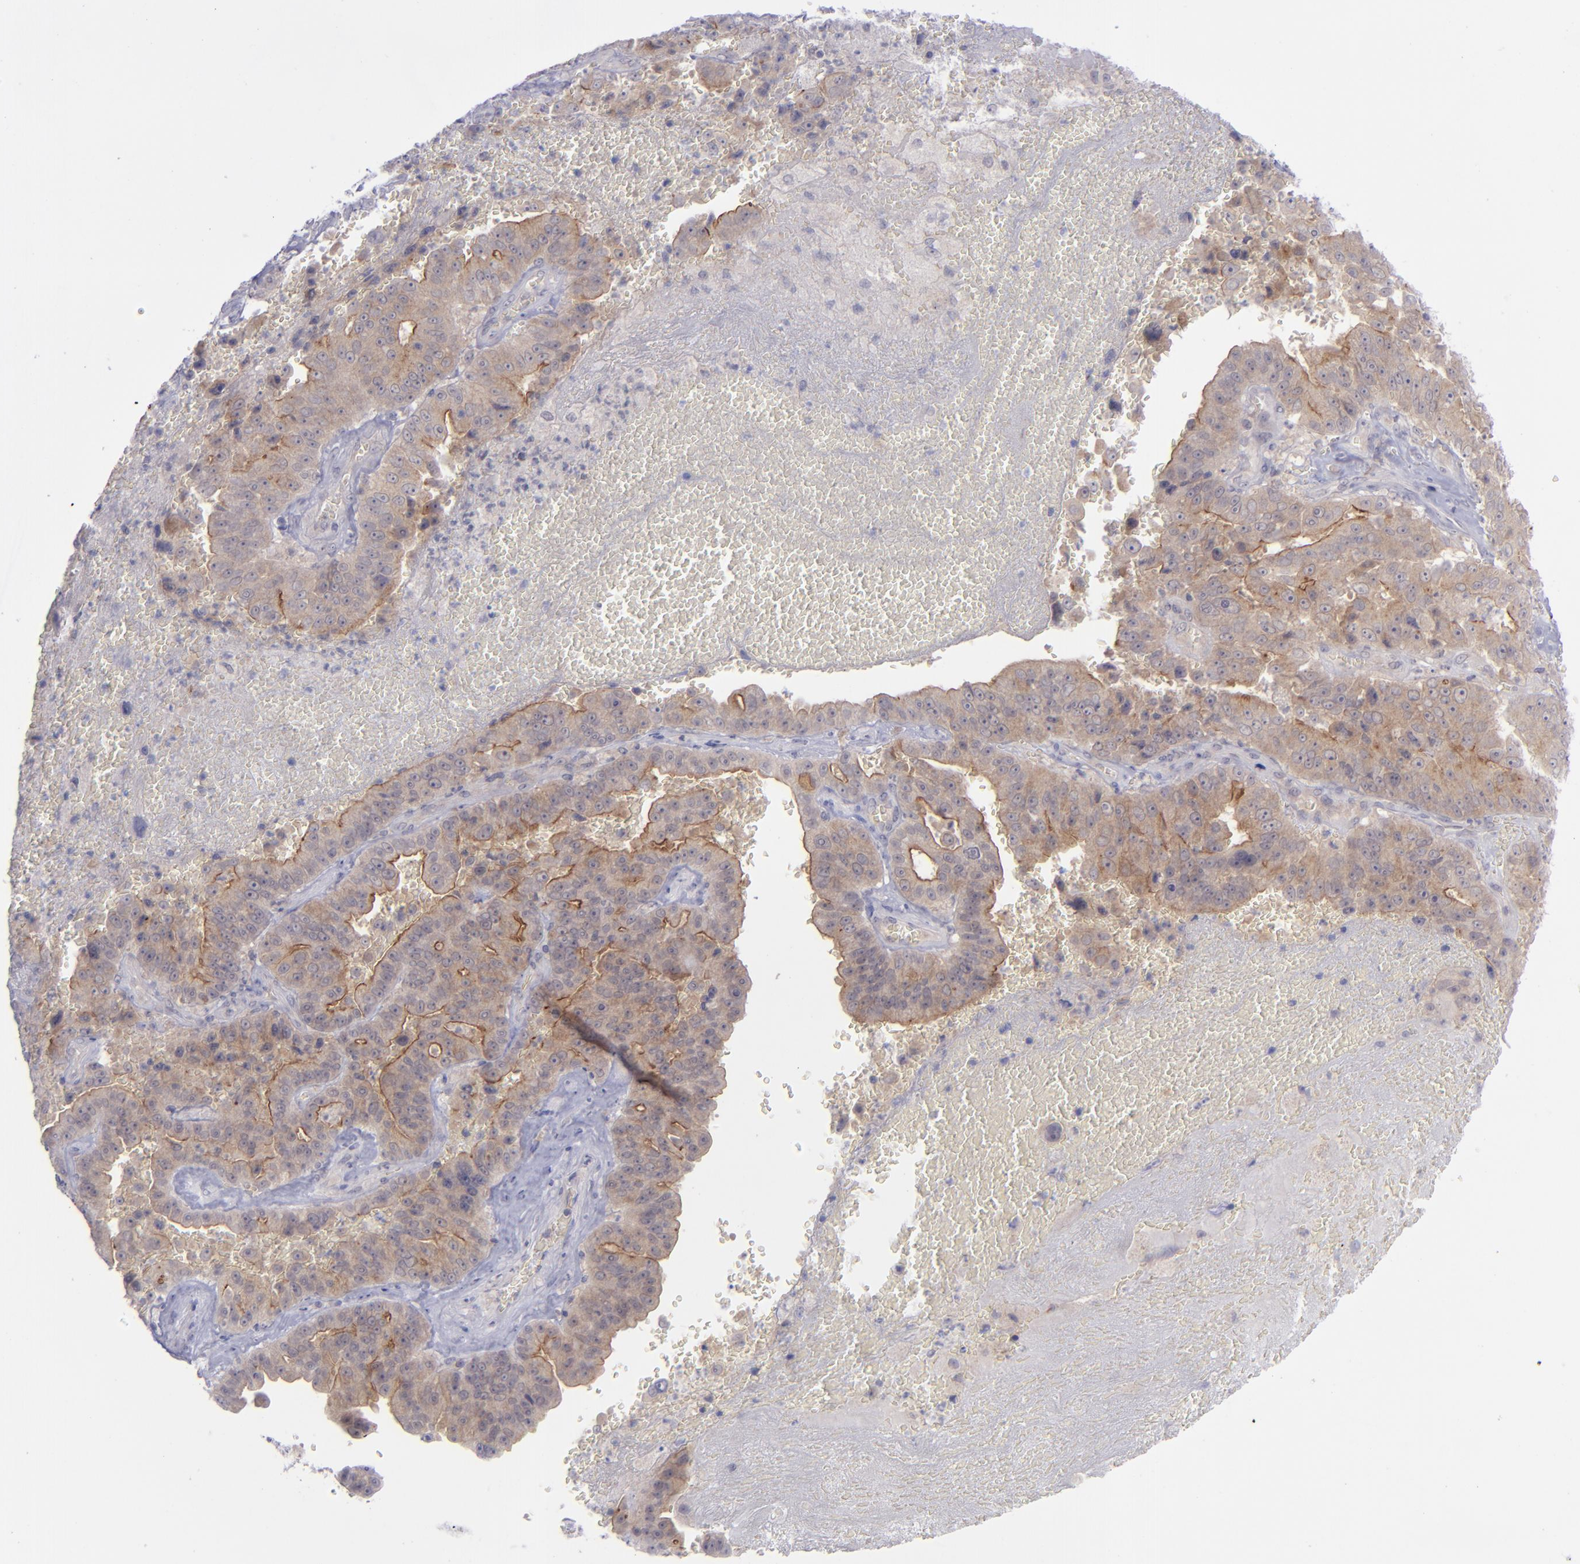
{"staining": {"intensity": "moderate", "quantity": "25%-75%", "location": "cytoplasmic/membranous"}, "tissue": "liver cancer", "cell_type": "Tumor cells", "image_type": "cancer", "snomed": [{"axis": "morphology", "description": "Cholangiocarcinoma"}, {"axis": "topography", "description": "Liver"}], "caption": "The histopathology image shows staining of liver cholangiocarcinoma, revealing moderate cytoplasmic/membranous protein staining (brown color) within tumor cells.", "gene": "EVPL", "patient": {"sex": "female", "age": 79}}